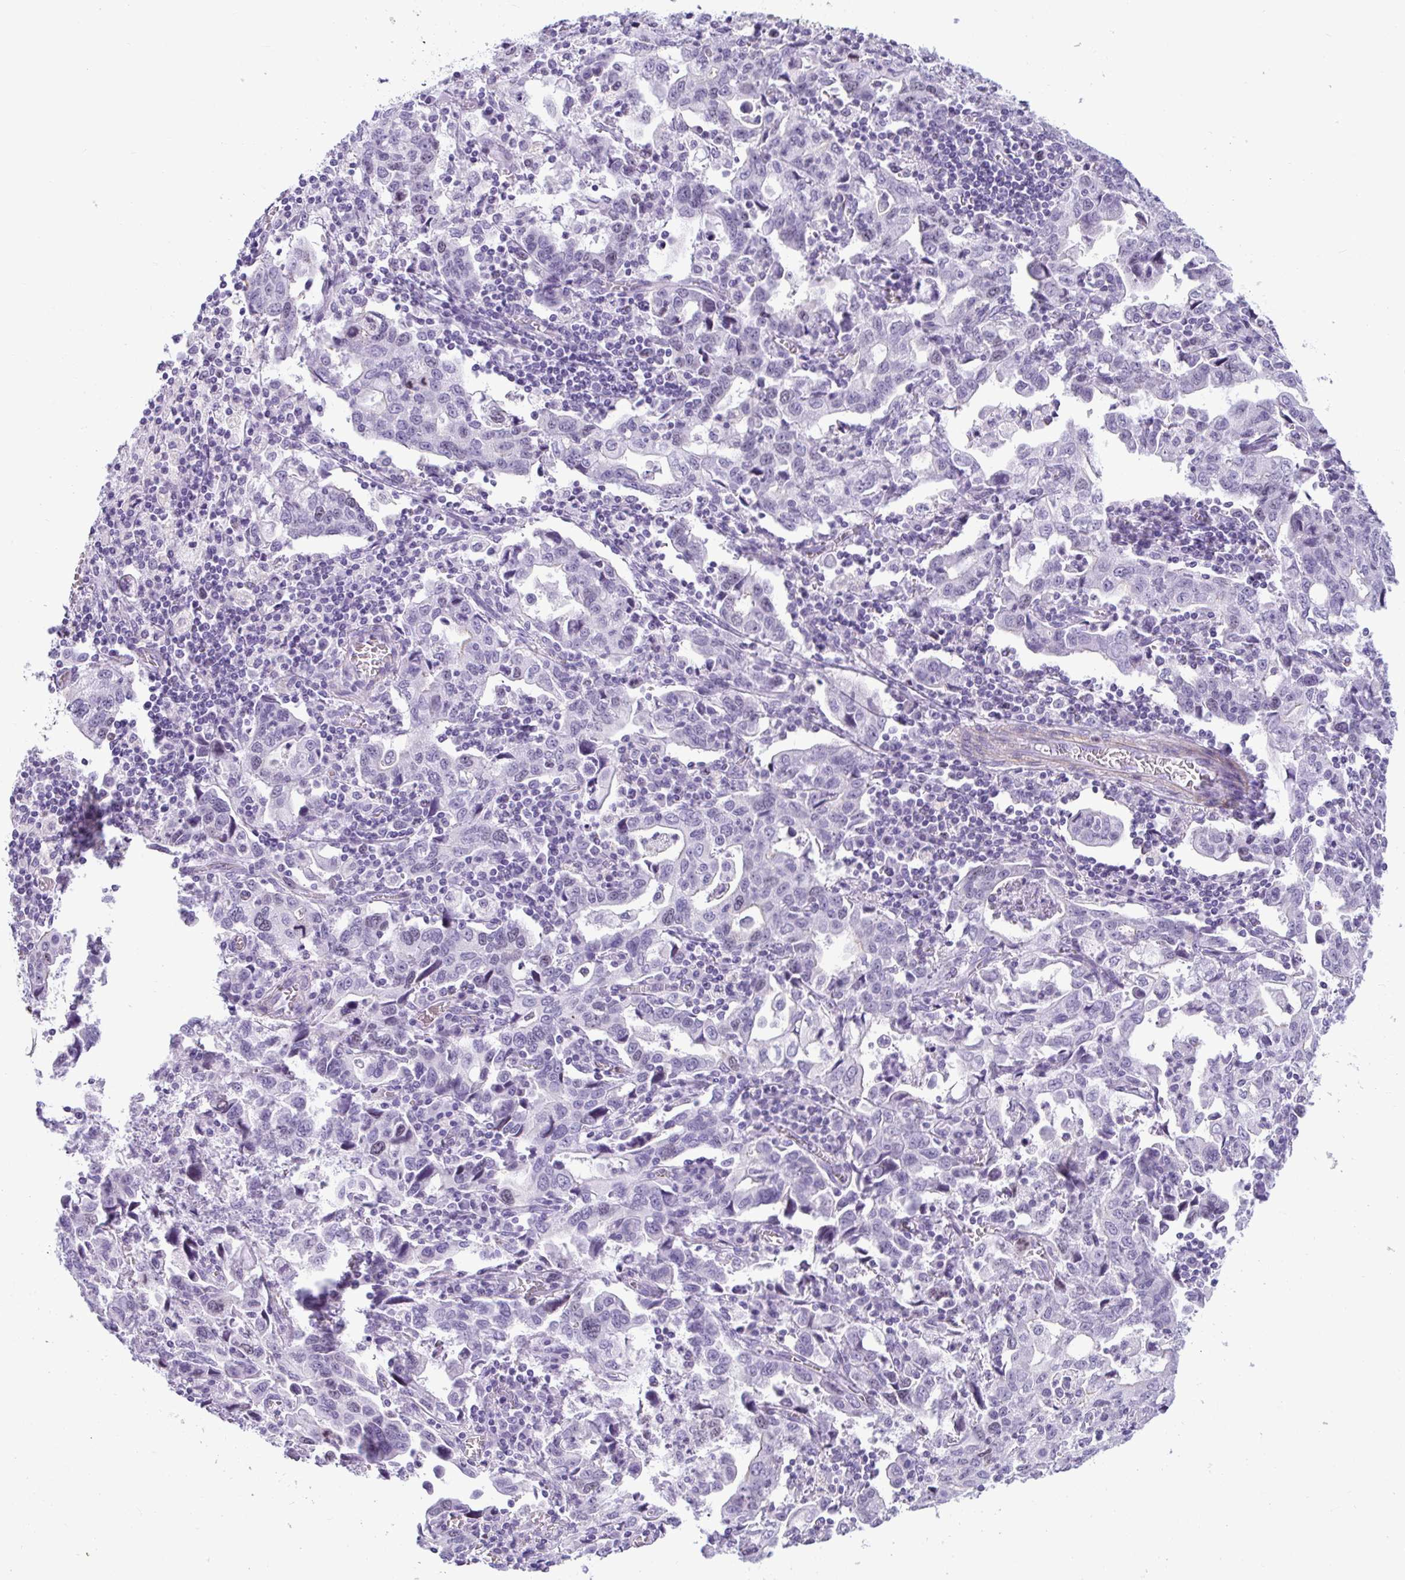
{"staining": {"intensity": "negative", "quantity": "none", "location": "none"}, "tissue": "stomach cancer", "cell_type": "Tumor cells", "image_type": "cancer", "snomed": [{"axis": "morphology", "description": "Adenocarcinoma, NOS"}, {"axis": "topography", "description": "Stomach, upper"}], "caption": "The immunohistochemistry (IHC) photomicrograph has no significant positivity in tumor cells of stomach cancer tissue.", "gene": "SUZ12", "patient": {"sex": "male", "age": 85}}